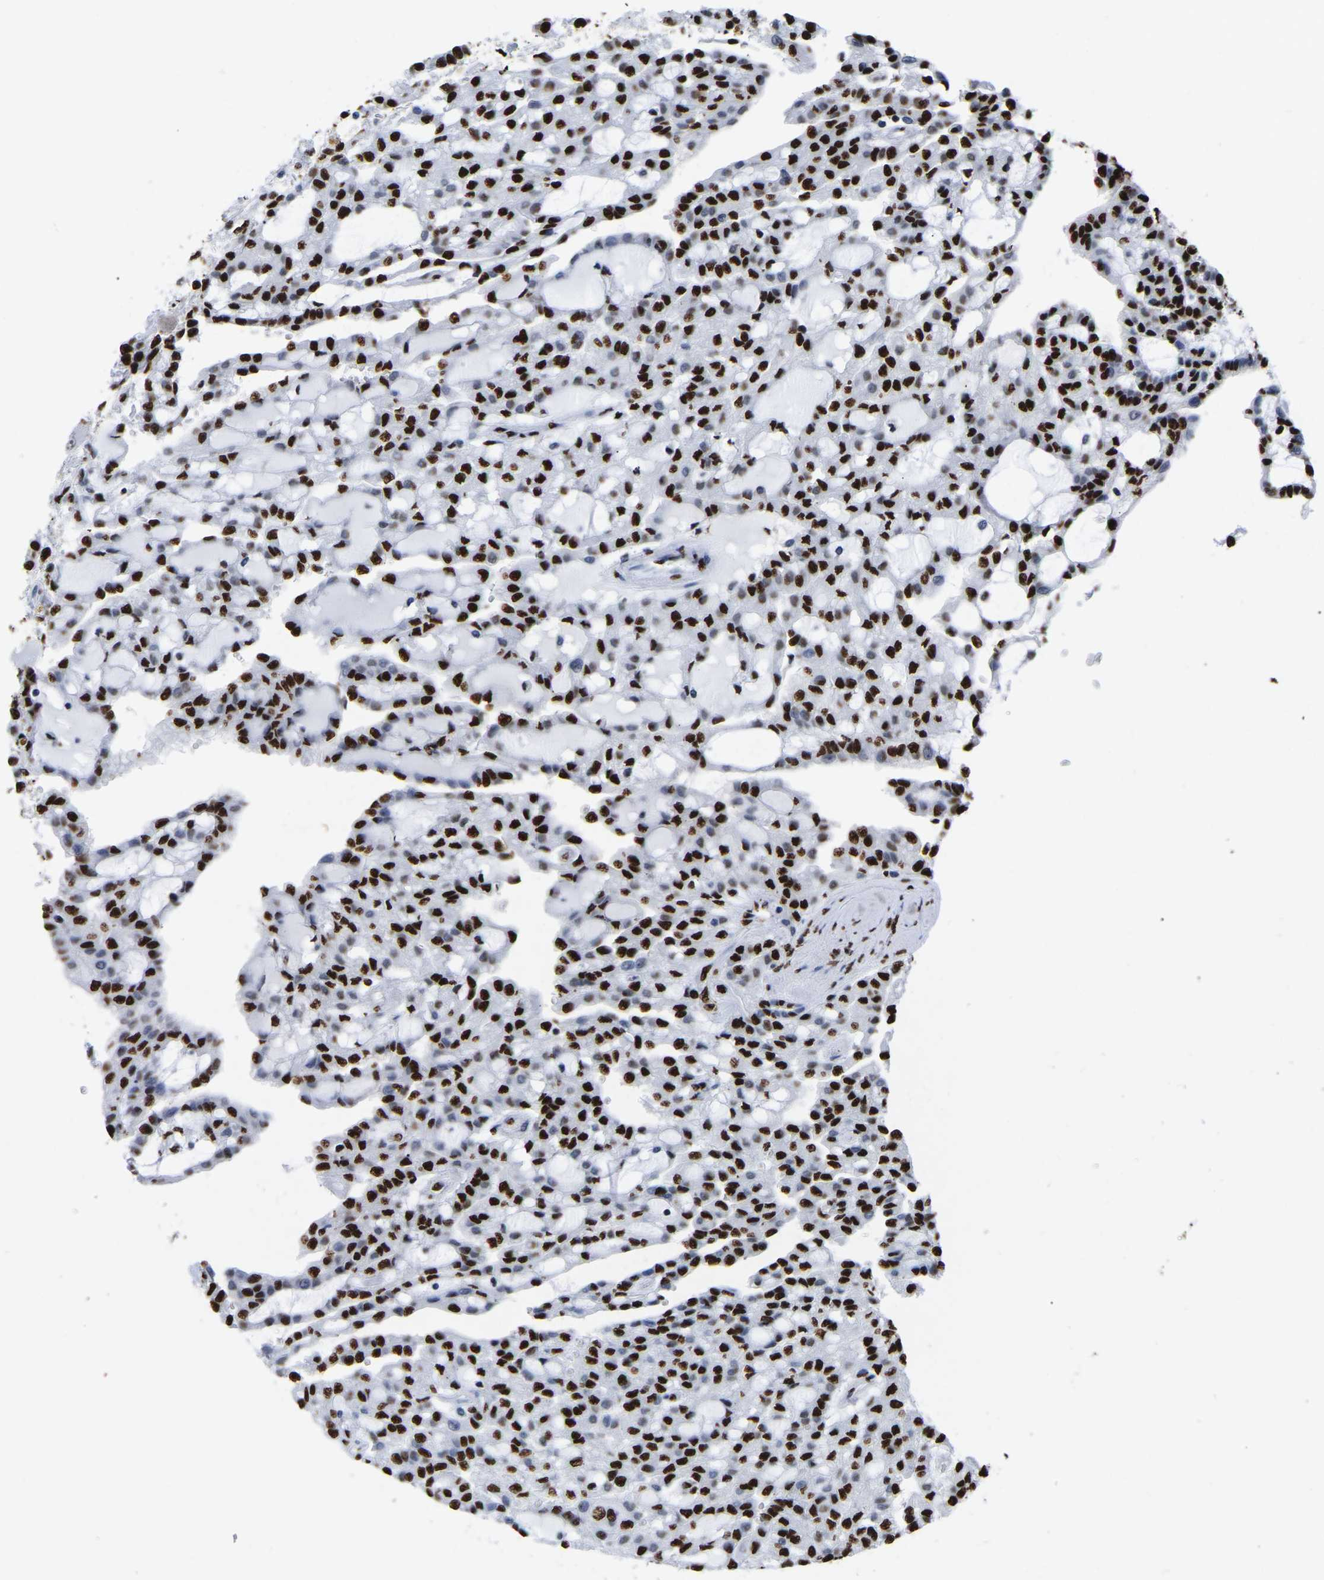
{"staining": {"intensity": "strong", "quantity": ">75%", "location": "nuclear"}, "tissue": "renal cancer", "cell_type": "Tumor cells", "image_type": "cancer", "snomed": [{"axis": "morphology", "description": "Adenocarcinoma, NOS"}, {"axis": "topography", "description": "Kidney"}], "caption": "The photomicrograph shows immunohistochemical staining of adenocarcinoma (renal). There is strong nuclear positivity is seen in approximately >75% of tumor cells. (Brightfield microscopy of DAB IHC at high magnification).", "gene": "RBL2", "patient": {"sex": "male", "age": 63}}